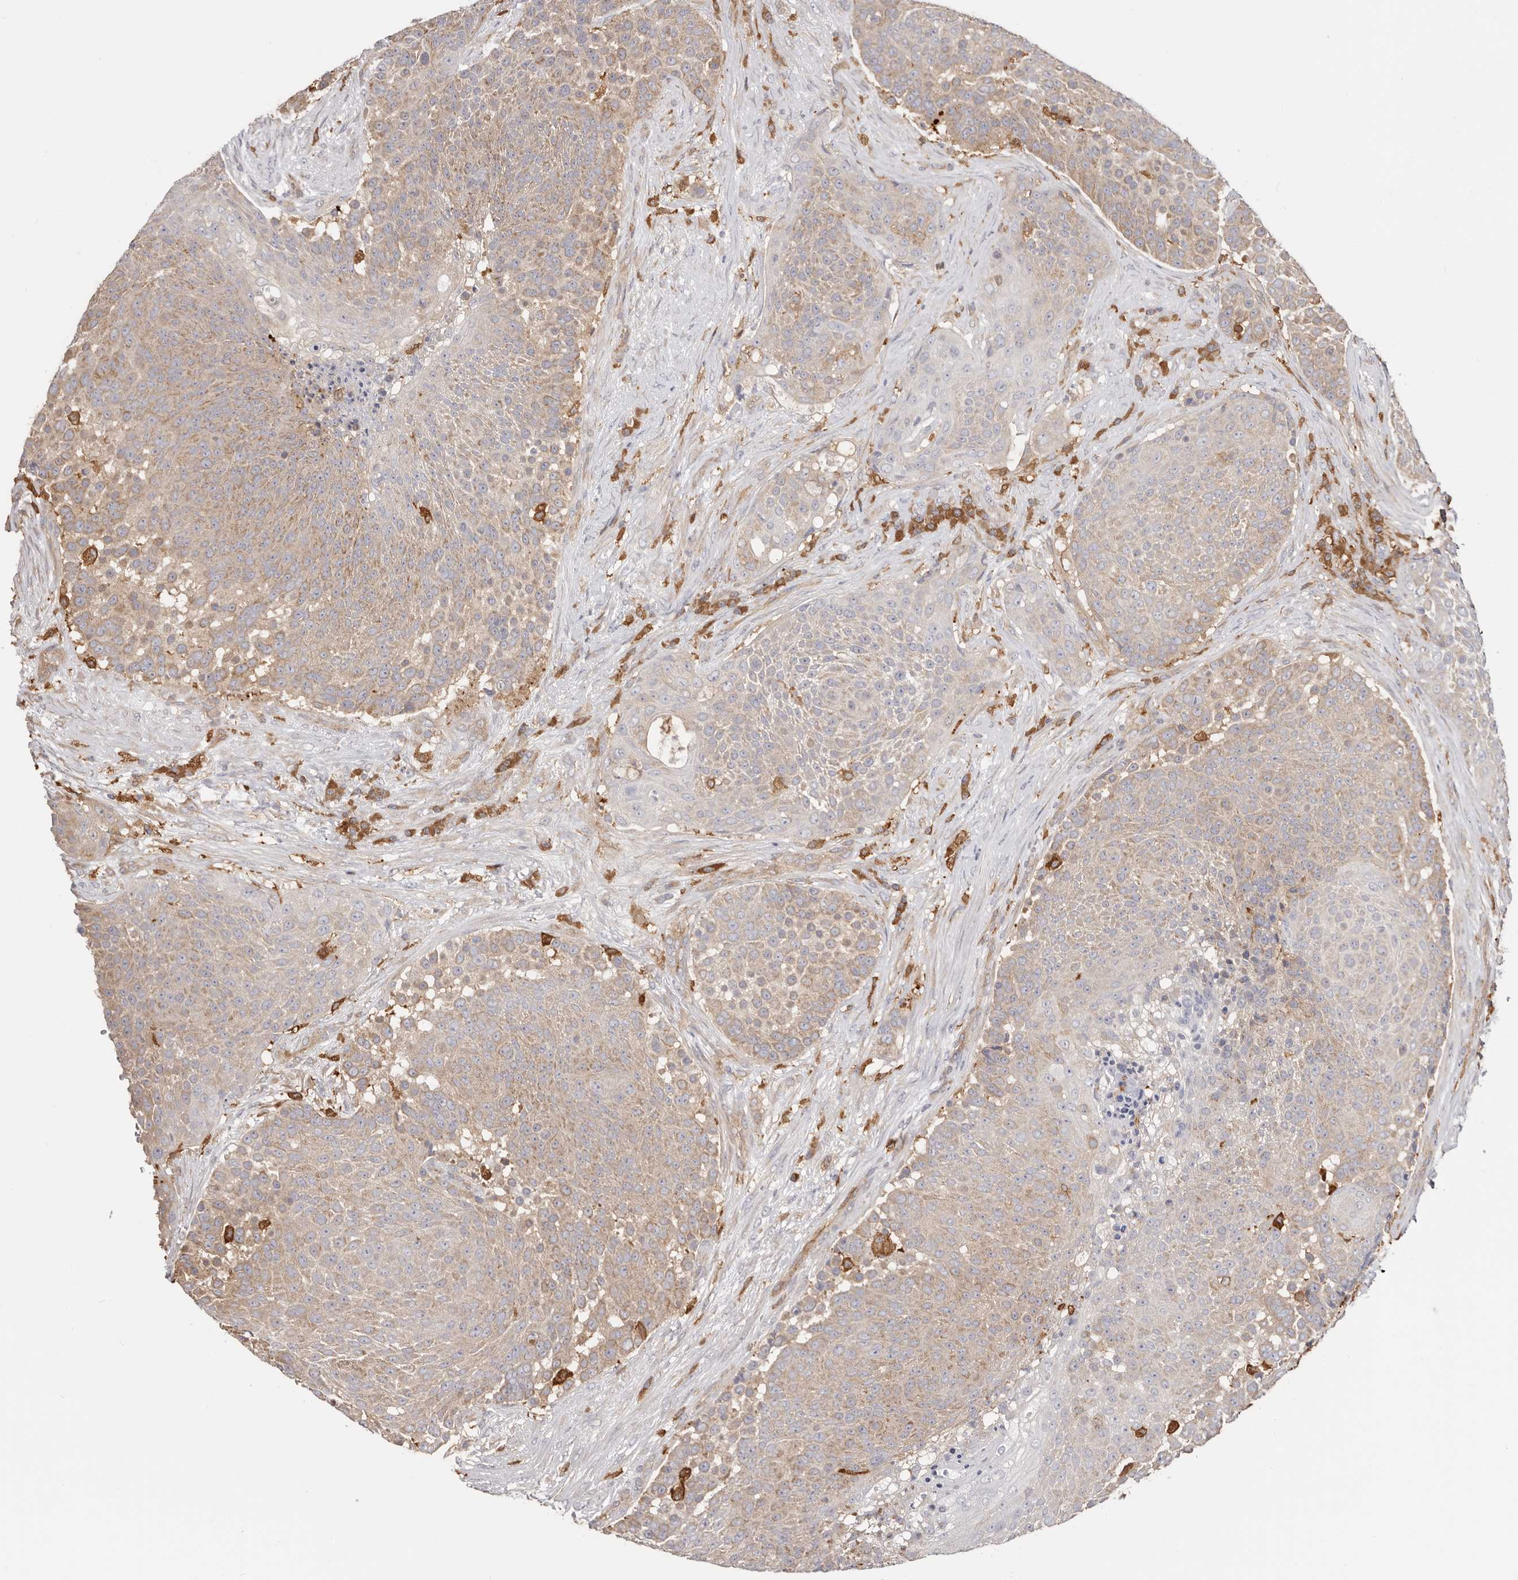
{"staining": {"intensity": "weak", "quantity": "25%-75%", "location": "cytoplasmic/membranous"}, "tissue": "urothelial cancer", "cell_type": "Tumor cells", "image_type": "cancer", "snomed": [{"axis": "morphology", "description": "Urothelial carcinoma, High grade"}, {"axis": "topography", "description": "Urinary bladder"}], "caption": "Urothelial carcinoma (high-grade) stained with a protein marker demonstrates weak staining in tumor cells.", "gene": "LAP3", "patient": {"sex": "female", "age": 63}}